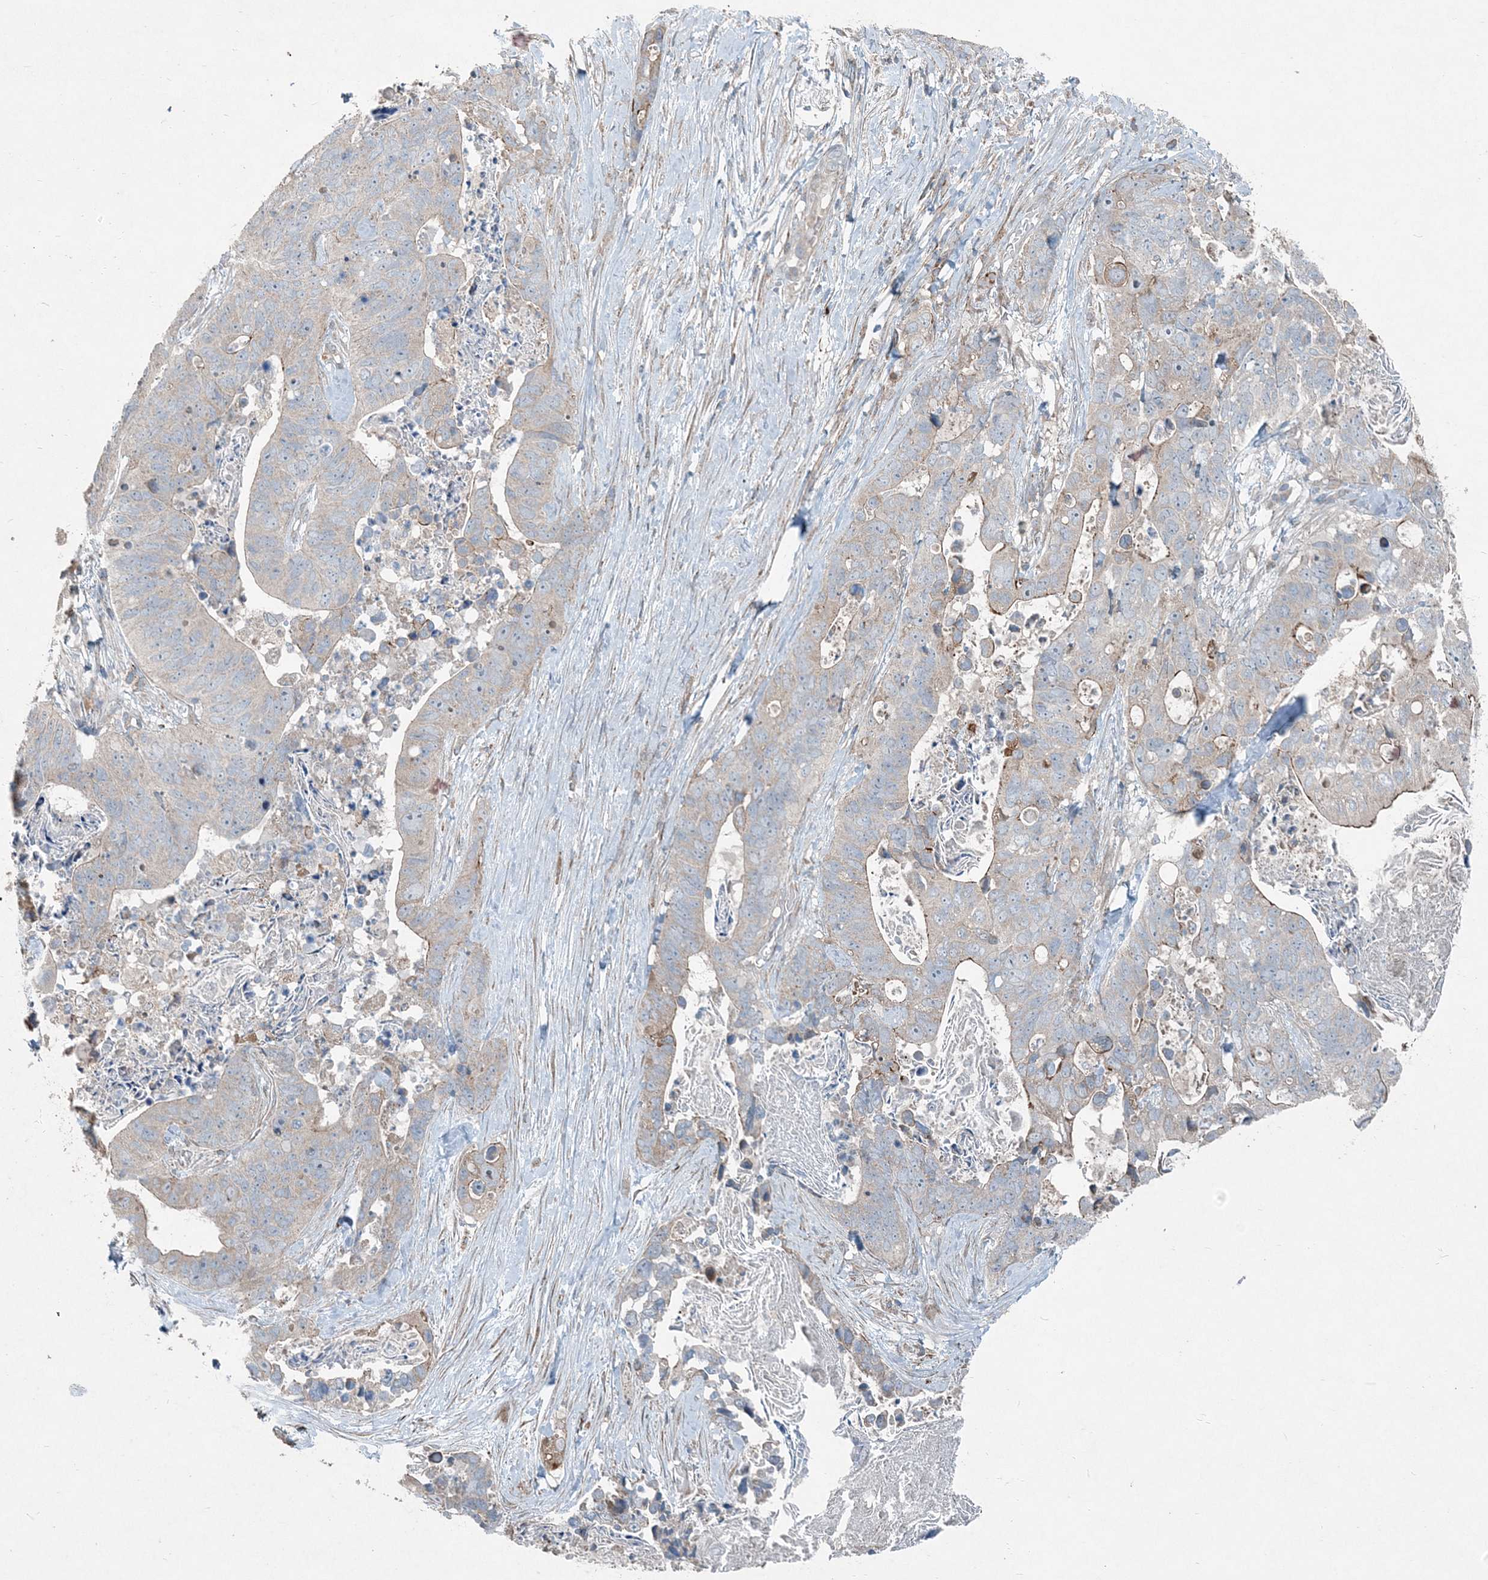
{"staining": {"intensity": "weak", "quantity": "25%-75%", "location": "cytoplasmic/membranous"}, "tissue": "stomach cancer", "cell_type": "Tumor cells", "image_type": "cancer", "snomed": [{"axis": "morphology", "description": "Adenocarcinoma, NOS"}, {"axis": "topography", "description": "Stomach"}], "caption": "This is an image of immunohistochemistry (IHC) staining of stomach cancer (adenocarcinoma), which shows weak staining in the cytoplasmic/membranous of tumor cells.", "gene": "INTU", "patient": {"sex": "female", "age": 89}}